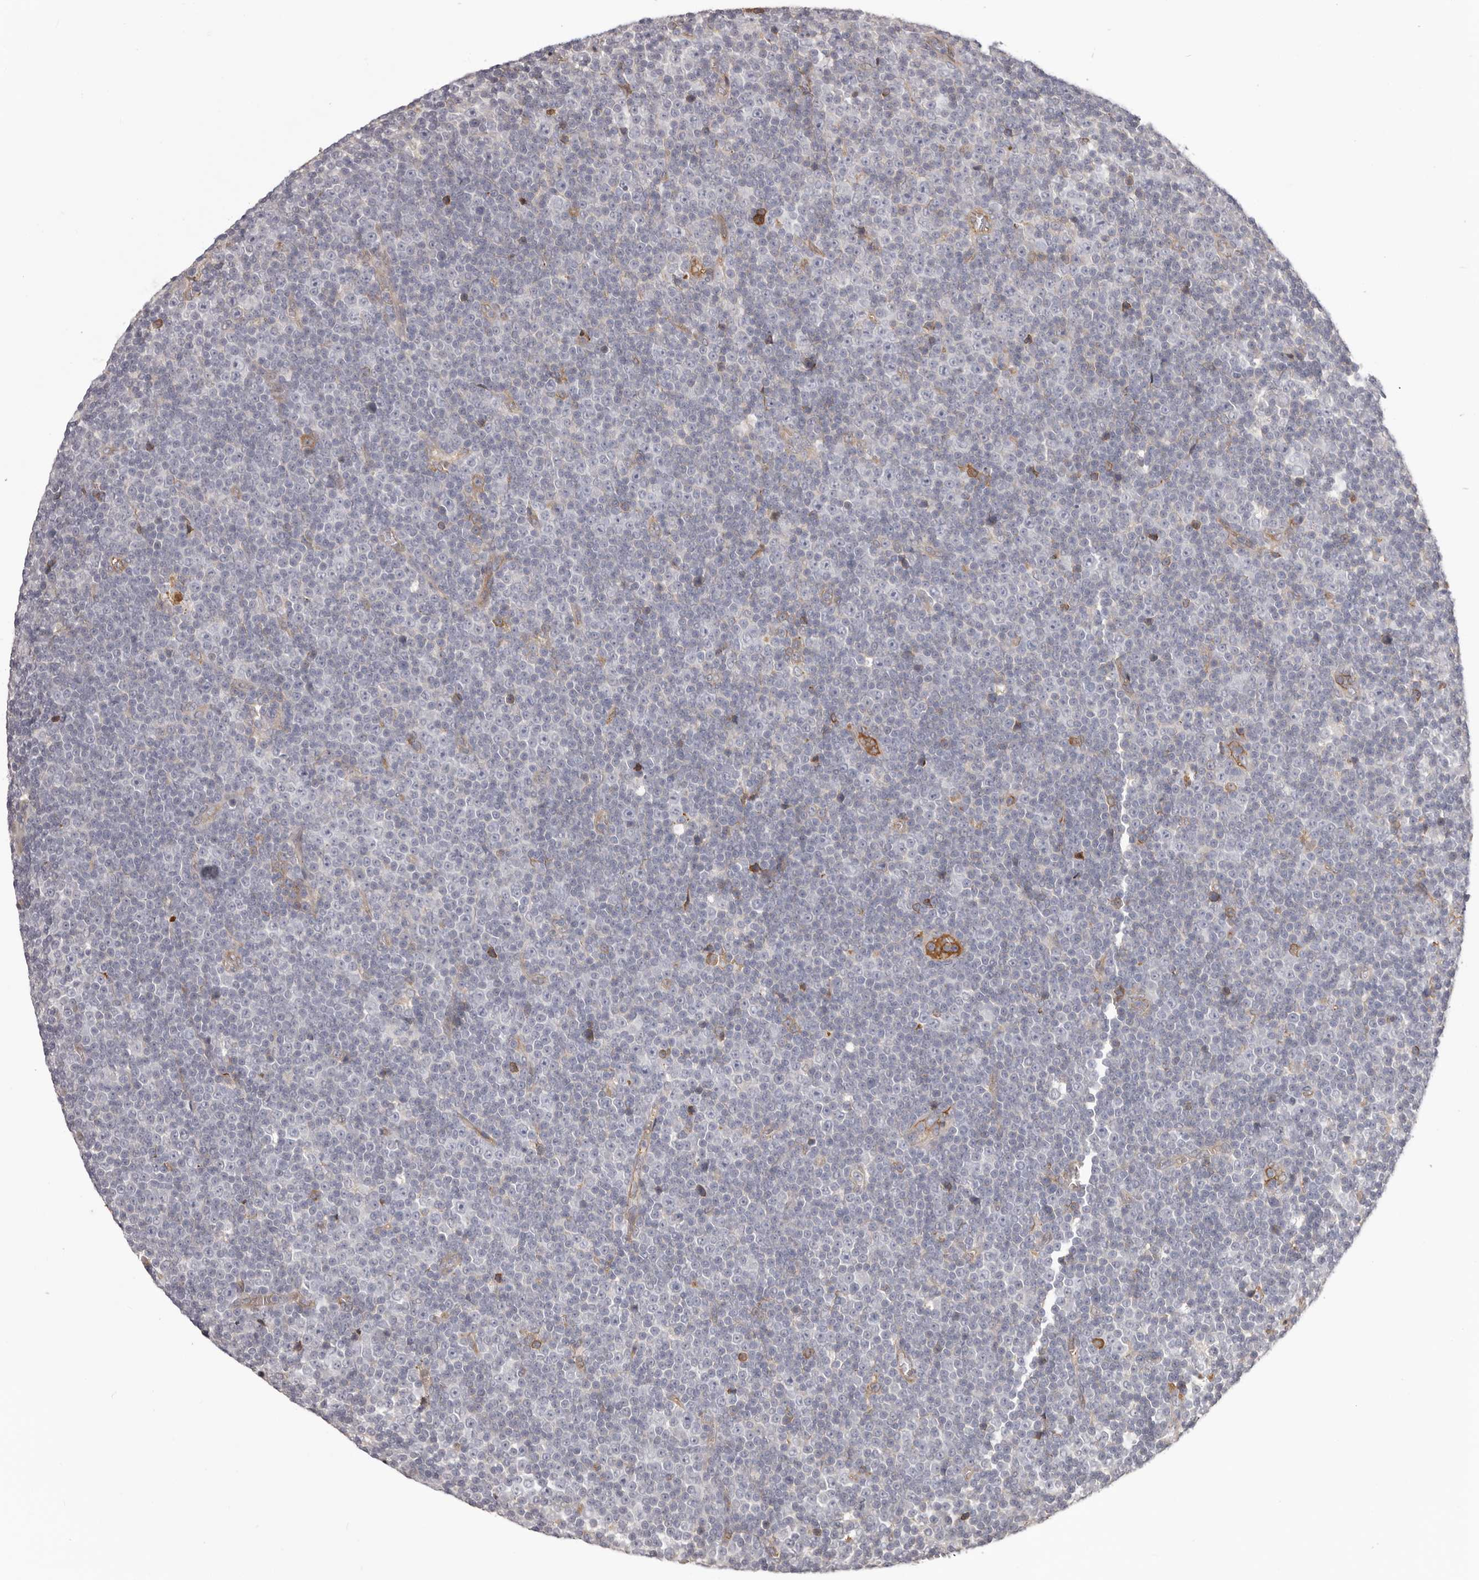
{"staining": {"intensity": "negative", "quantity": "none", "location": "none"}, "tissue": "lymphoma", "cell_type": "Tumor cells", "image_type": "cancer", "snomed": [{"axis": "morphology", "description": "Malignant lymphoma, non-Hodgkin's type, Low grade"}, {"axis": "topography", "description": "Lymph node"}], "caption": "Lymphoma stained for a protein using immunohistochemistry demonstrates no expression tumor cells.", "gene": "OTUD3", "patient": {"sex": "female", "age": 67}}